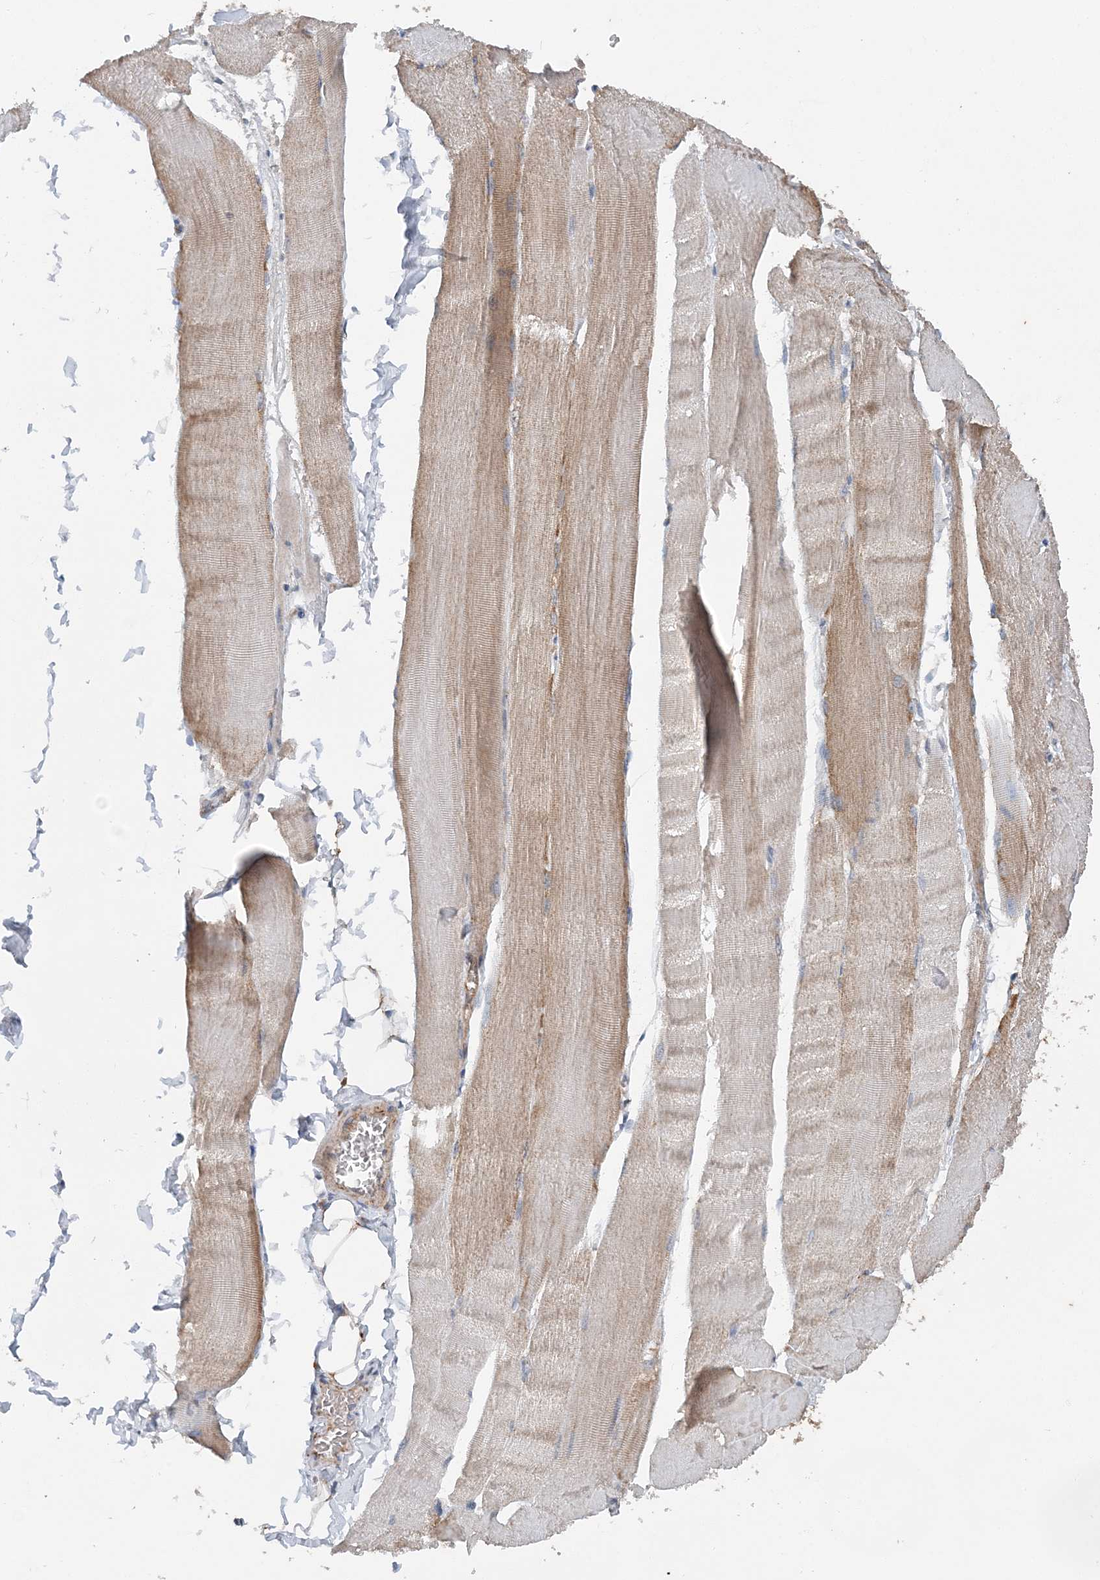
{"staining": {"intensity": "weak", "quantity": "25%-75%", "location": "cytoplasmic/membranous"}, "tissue": "skeletal muscle", "cell_type": "Myocytes", "image_type": "normal", "snomed": [{"axis": "morphology", "description": "Normal tissue, NOS"}, {"axis": "morphology", "description": "Basal cell carcinoma"}, {"axis": "topography", "description": "Skeletal muscle"}], "caption": "A low amount of weak cytoplasmic/membranous staining is appreciated in approximately 25%-75% of myocytes in normal skeletal muscle. The protein of interest is shown in brown color, while the nuclei are stained blue.", "gene": "SPRY2", "patient": {"sex": "female", "age": 64}}